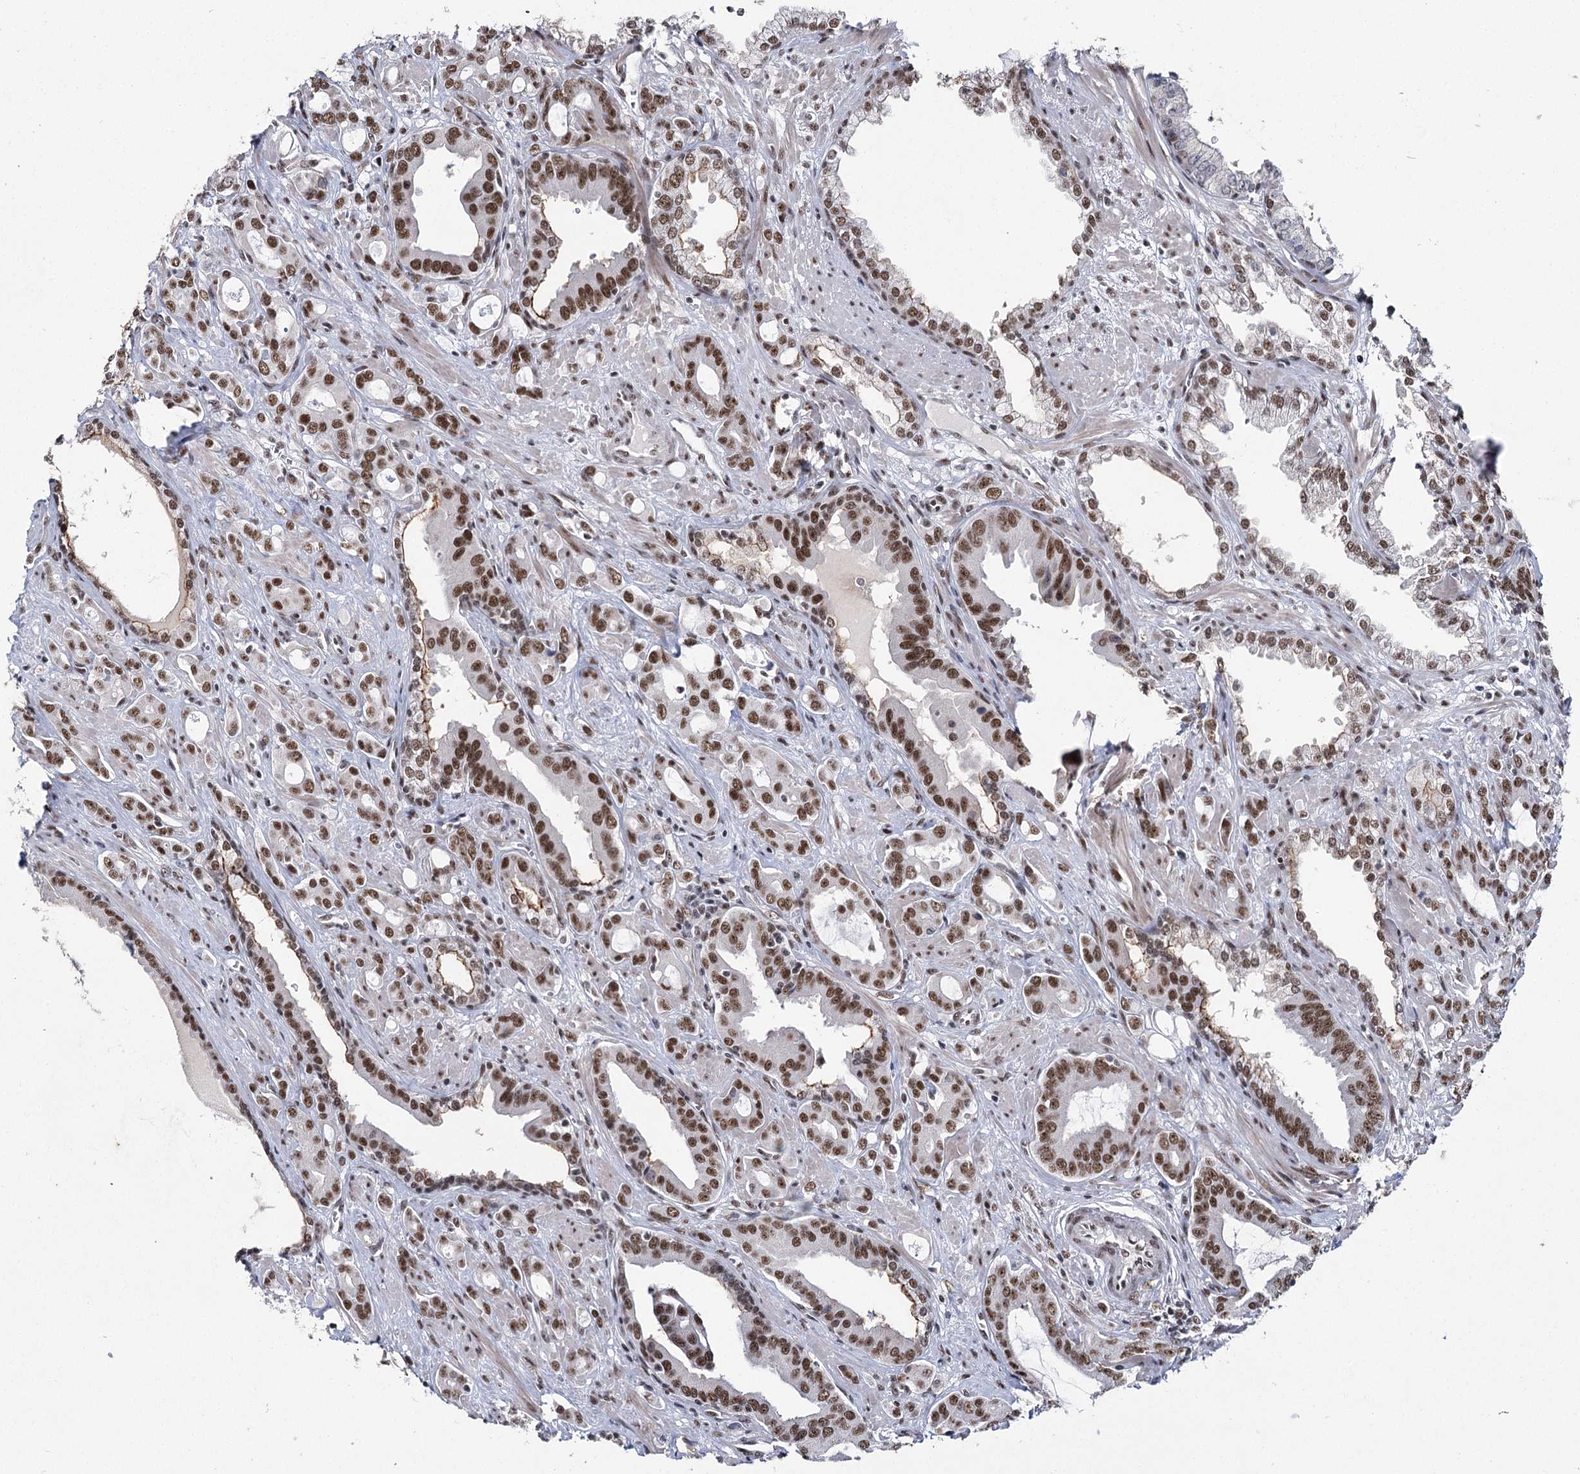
{"staining": {"intensity": "strong", "quantity": ">75%", "location": "nuclear"}, "tissue": "prostate cancer", "cell_type": "Tumor cells", "image_type": "cancer", "snomed": [{"axis": "morphology", "description": "Adenocarcinoma, High grade"}, {"axis": "topography", "description": "Prostate"}], "caption": "Immunohistochemistry (IHC) histopathology image of high-grade adenocarcinoma (prostate) stained for a protein (brown), which displays high levels of strong nuclear positivity in approximately >75% of tumor cells.", "gene": "SCAF8", "patient": {"sex": "male", "age": 72}}